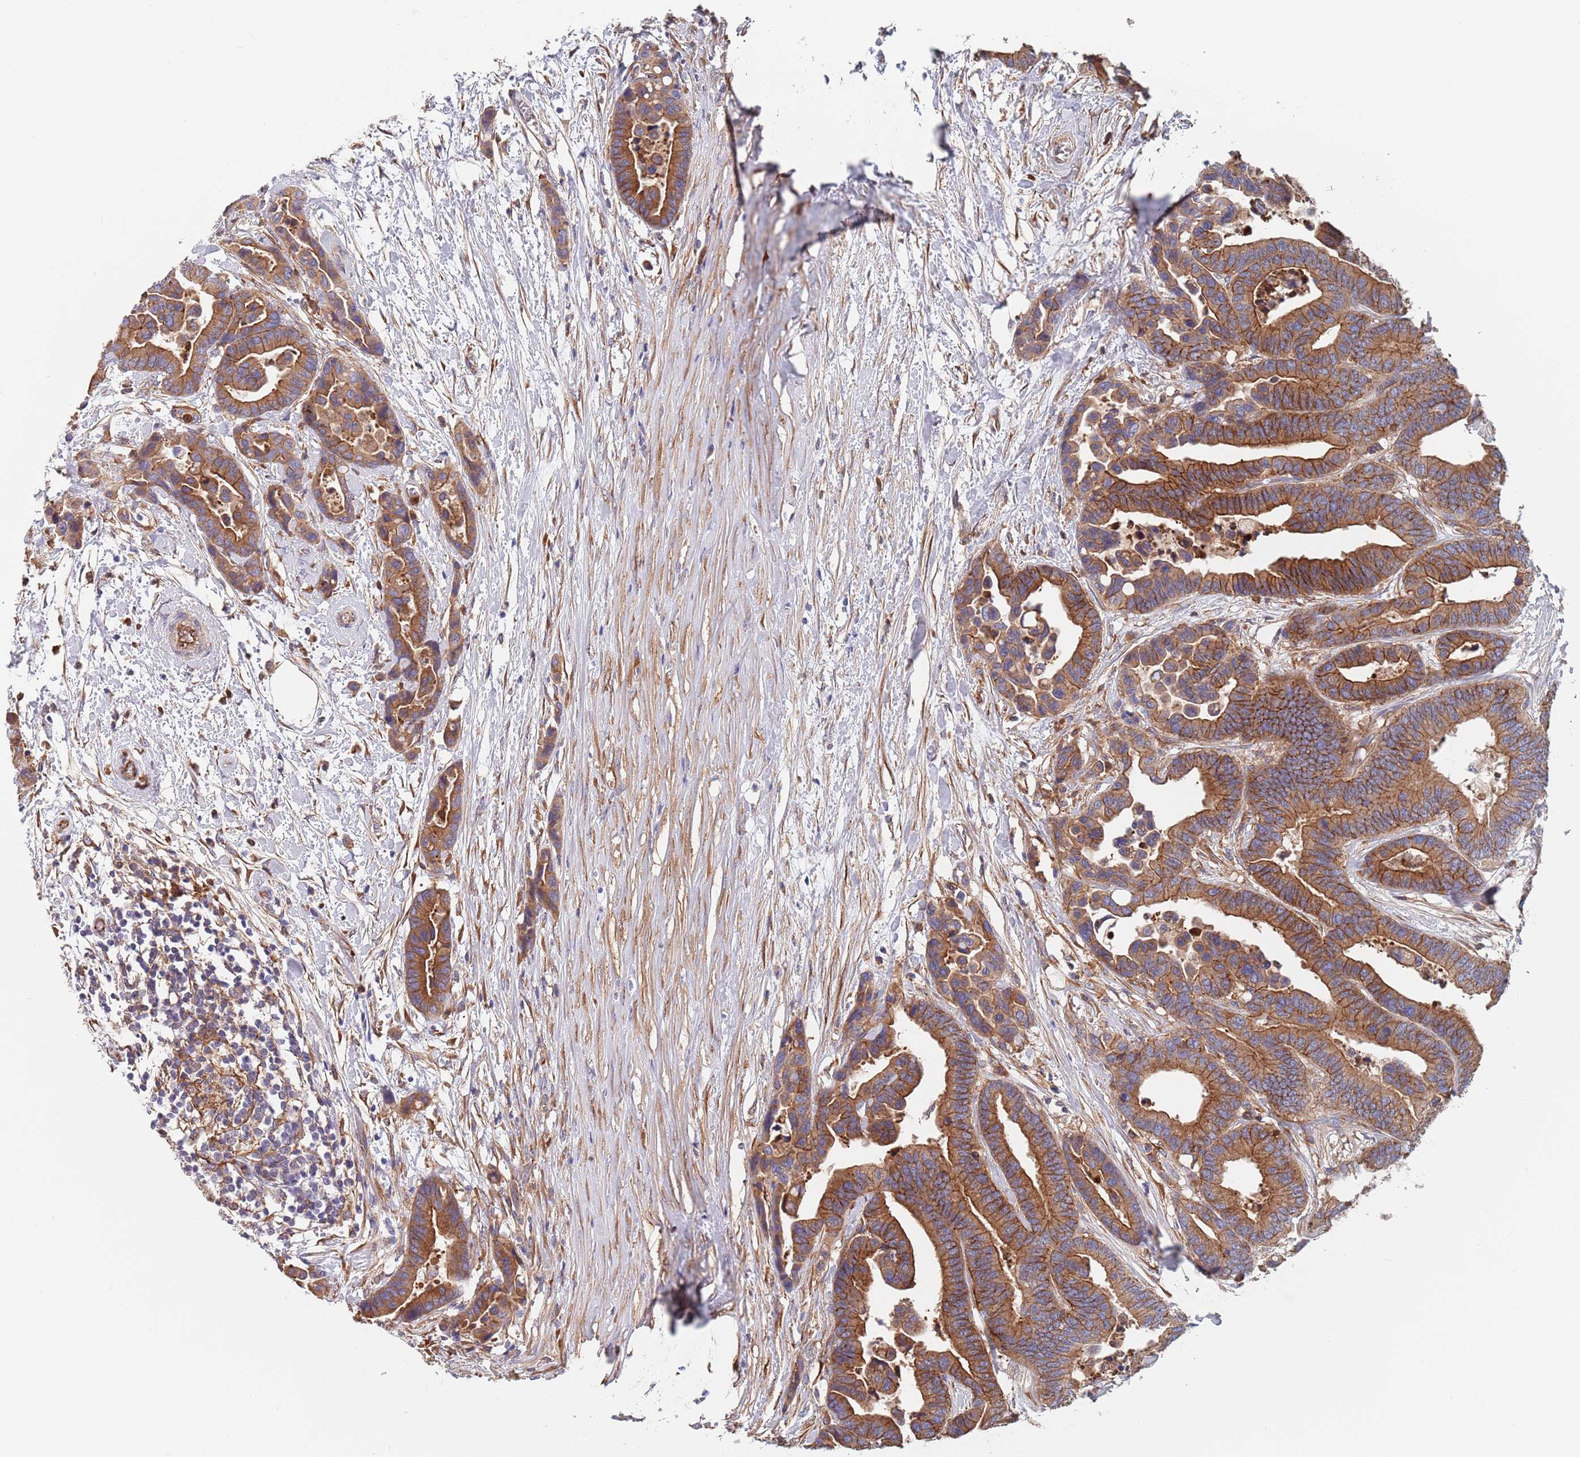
{"staining": {"intensity": "moderate", "quantity": ">75%", "location": "cytoplasmic/membranous"}, "tissue": "colorectal cancer", "cell_type": "Tumor cells", "image_type": "cancer", "snomed": [{"axis": "morphology", "description": "Adenocarcinoma, NOS"}, {"axis": "topography", "description": "Colon"}], "caption": "Adenocarcinoma (colorectal) was stained to show a protein in brown. There is medium levels of moderate cytoplasmic/membranous staining in approximately >75% of tumor cells.", "gene": "DCUN1D3", "patient": {"sex": "male", "age": 82}}